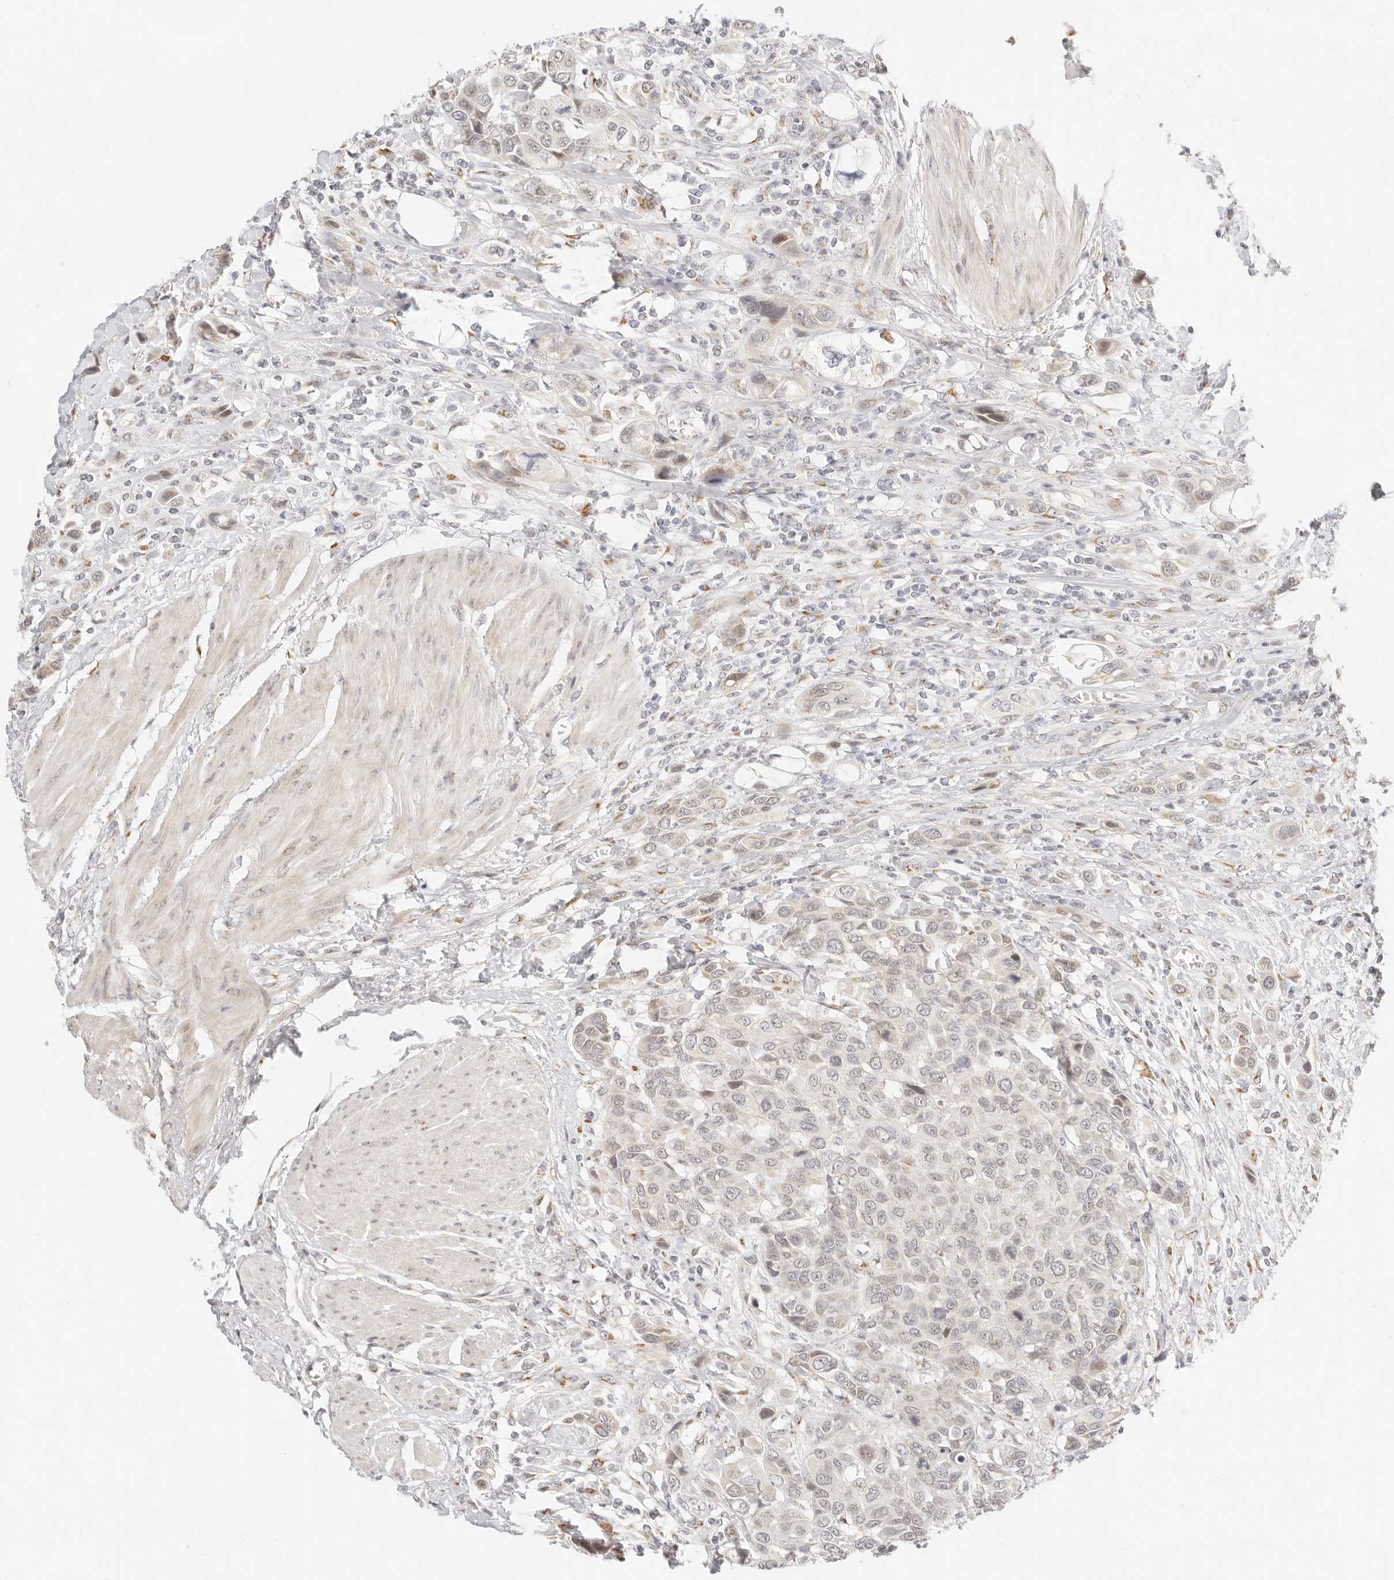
{"staining": {"intensity": "negative", "quantity": "none", "location": "none"}, "tissue": "urothelial cancer", "cell_type": "Tumor cells", "image_type": "cancer", "snomed": [{"axis": "morphology", "description": "Urothelial carcinoma, High grade"}, {"axis": "topography", "description": "Urinary bladder"}], "caption": "This is an IHC micrograph of urothelial carcinoma (high-grade). There is no positivity in tumor cells.", "gene": "FAM20B", "patient": {"sex": "male", "age": 50}}